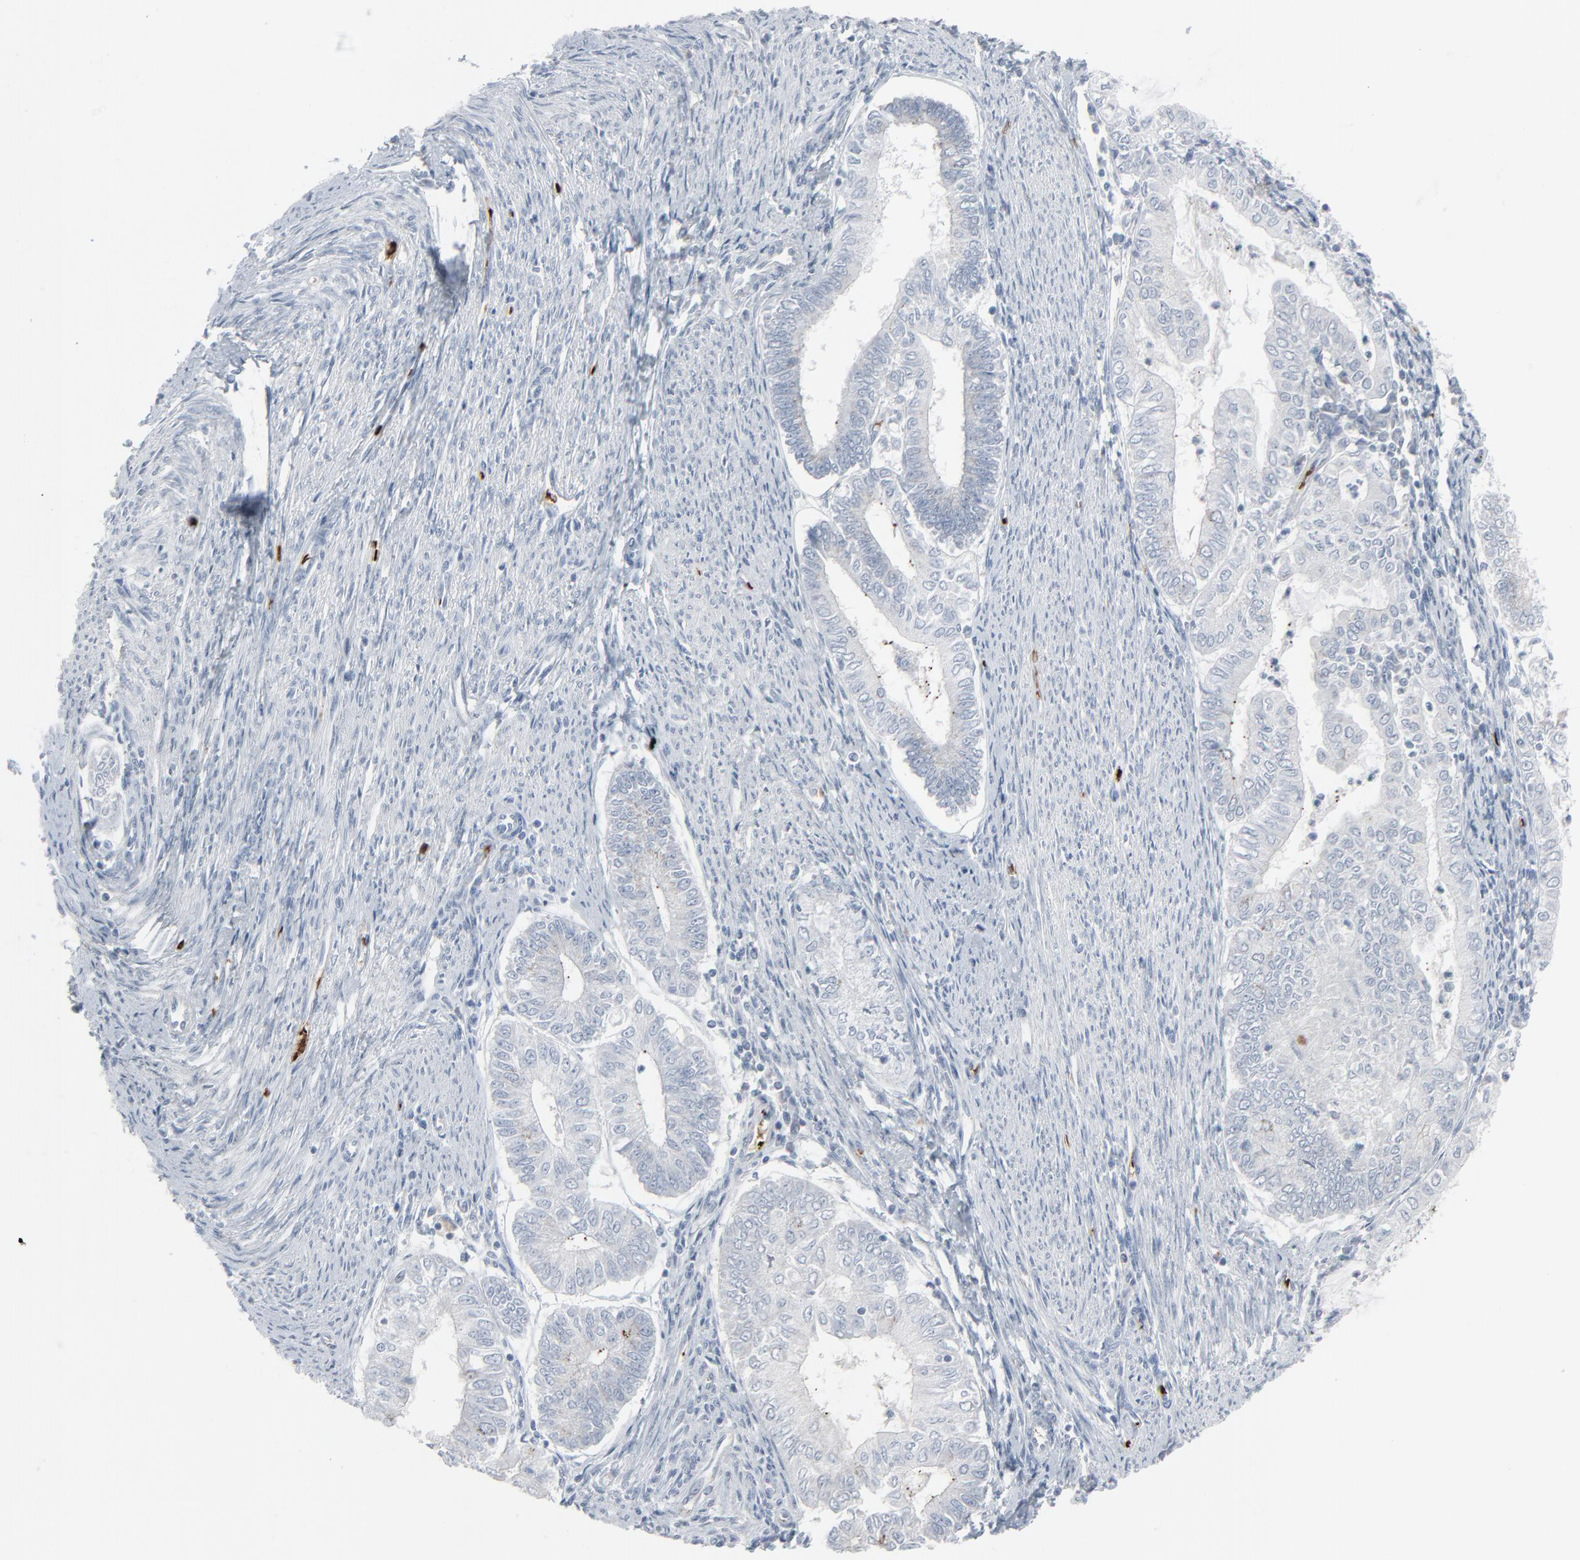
{"staining": {"intensity": "negative", "quantity": "none", "location": "none"}, "tissue": "endometrial cancer", "cell_type": "Tumor cells", "image_type": "cancer", "snomed": [{"axis": "morphology", "description": "Adenocarcinoma, NOS"}, {"axis": "topography", "description": "Endometrium"}], "caption": "Endometrial cancer was stained to show a protein in brown. There is no significant positivity in tumor cells.", "gene": "SAGE1", "patient": {"sex": "female", "age": 66}}